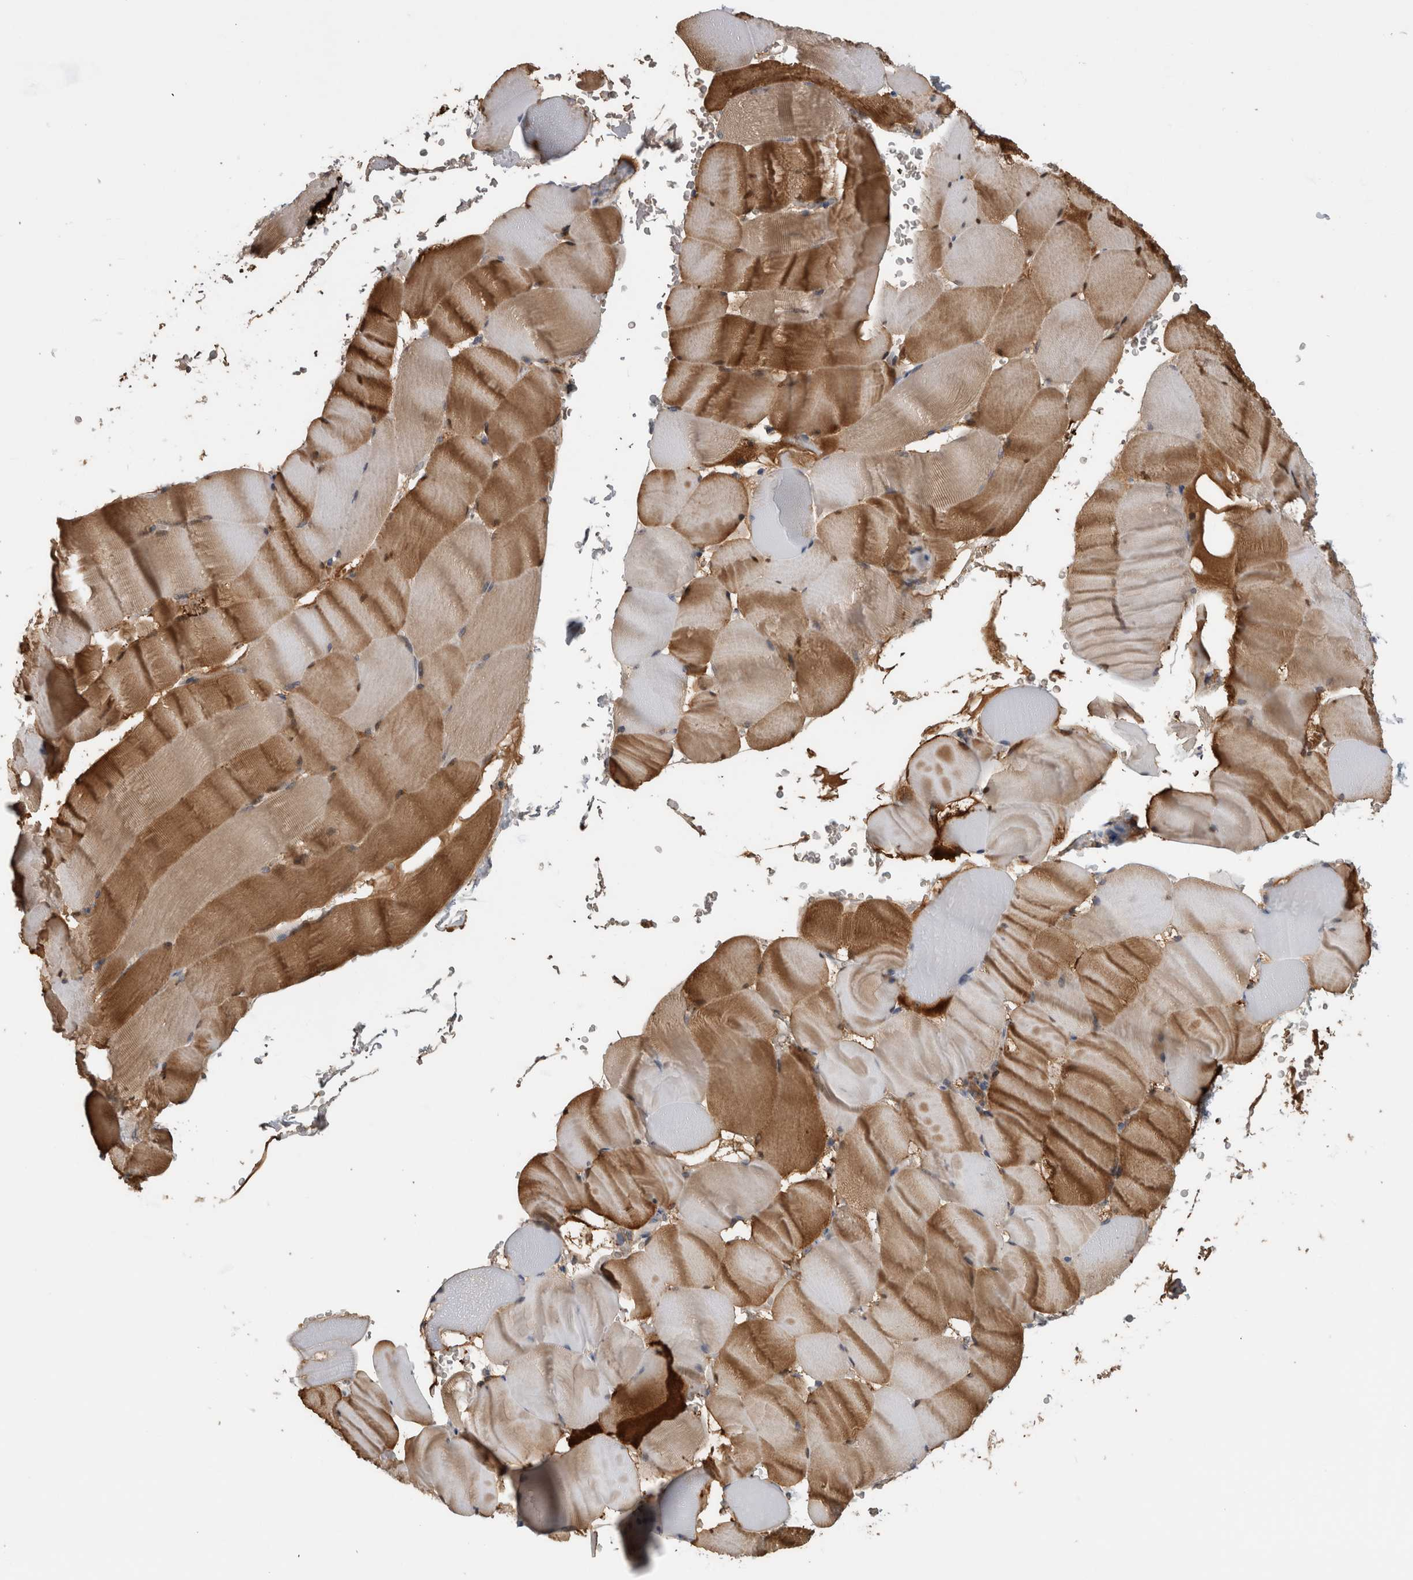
{"staining": {"intensity": "moderate", "quantity": ">75%", "location": "cytoplasmic/membranous"}, "tissue": "skeletal muscle", "cell_type": "Myocytes", "image_type": "normal", "snomed": [{"axis": "morphology", "description": "Normal tissue, NOS"}, {"axis": "topography", "description": "Skeletal muscle"}], "caption": "High-power microscopy captured an immunohistochemistry photomicrograph of unremarkable skeletal muscle, revealing moderate cytoplasmic/membranous expression in about >75% of myocytes. (Brightfield microscopy of DAB IHC at high magnification).", "gene": "USH1G", "patient": {"sex": "male", "age": 62}}